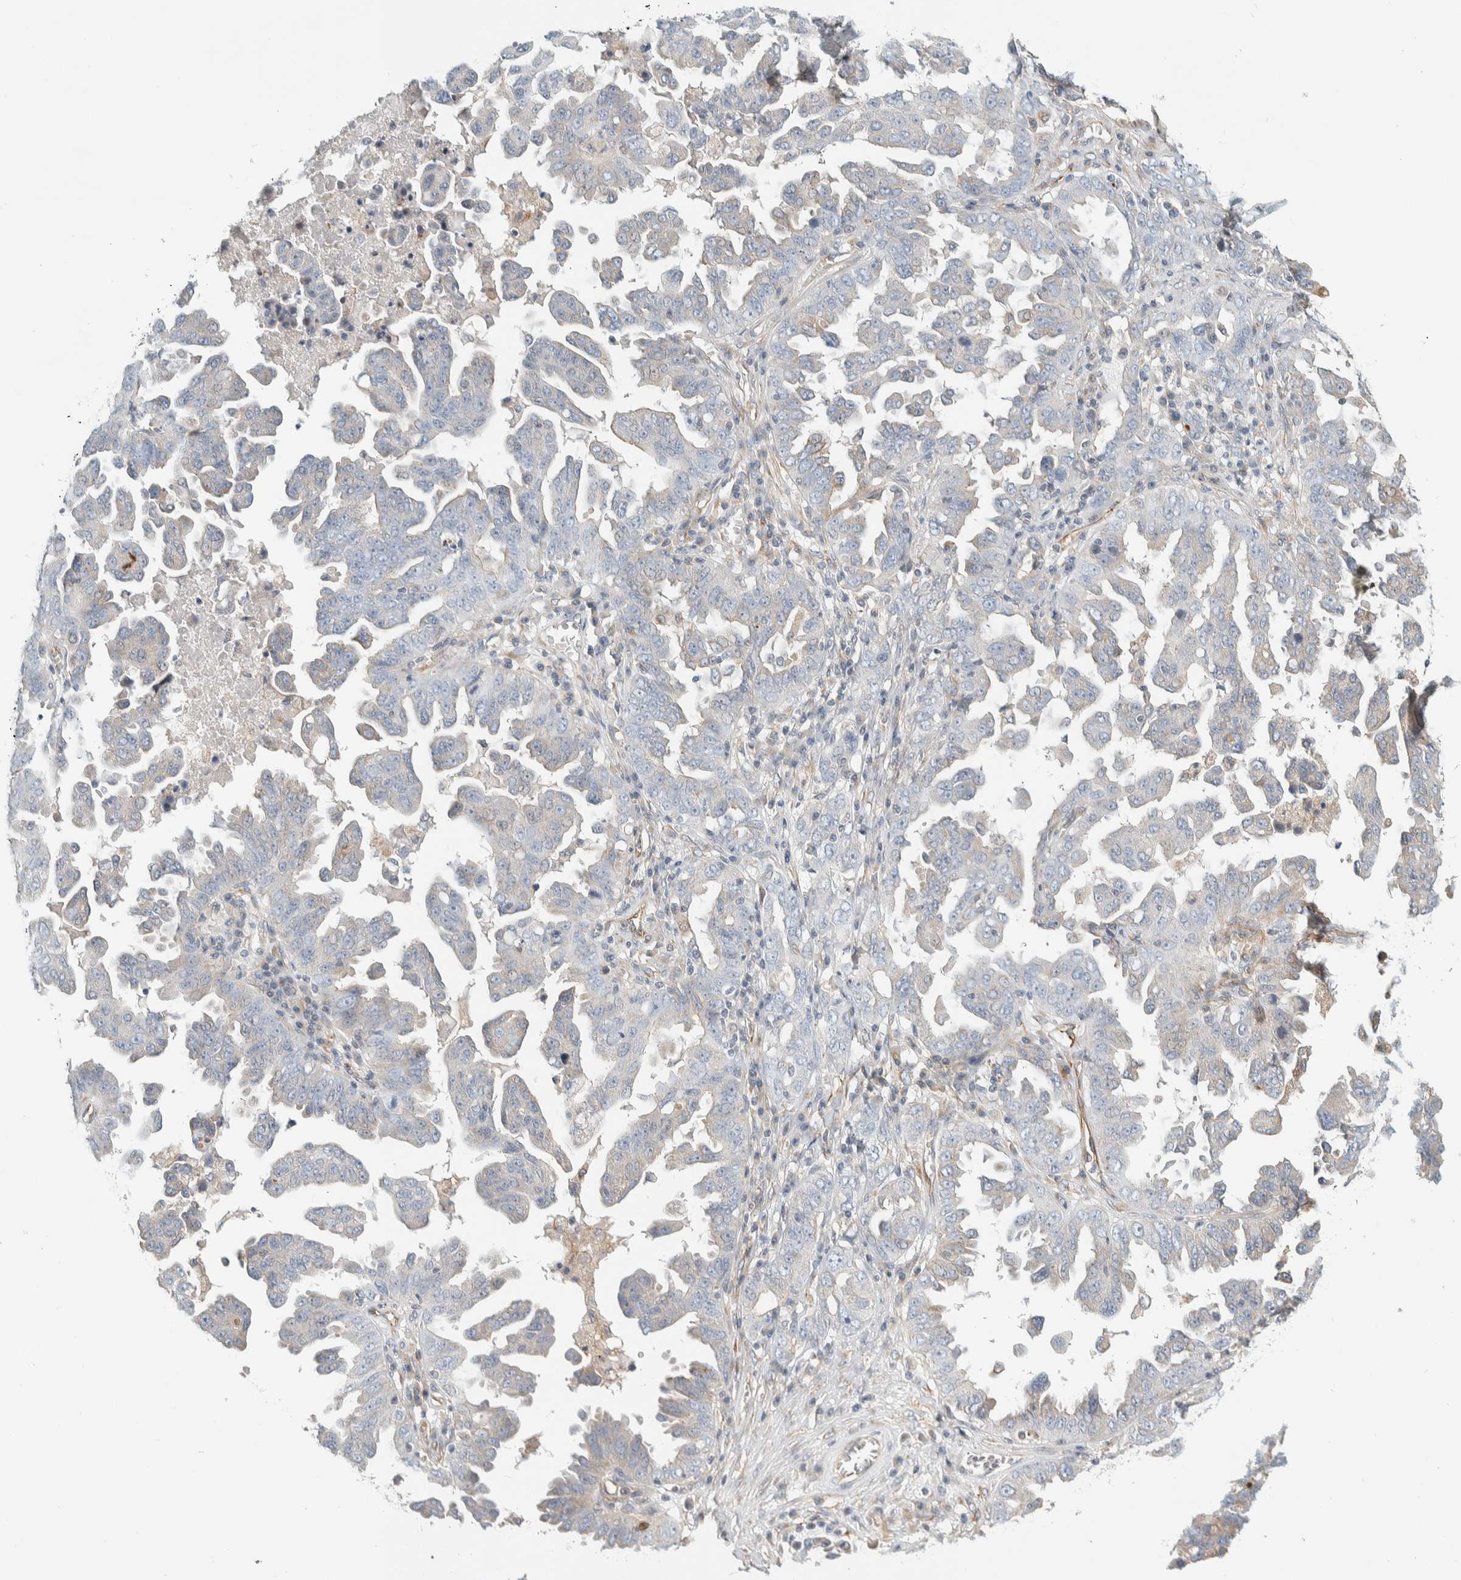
{"staining": {"intensity": "negative", "quantity": "none", "location": "none"}, "tissue": "ovarian cancer", "cell_type": "Tumor cells", "image_type": "cancer", "snomed": [{"axis": "morphology", "description": "Carcinoma, endometroid"}, {"axis": "topography", "description": "Ovary"}], "caption": "A micrograph of ovarian endometroid carcinoma stained for a protein reveals no brown staining in tumor cells.", "gene": "CDR2", "patient": {"sex": "female", "age": 62}}